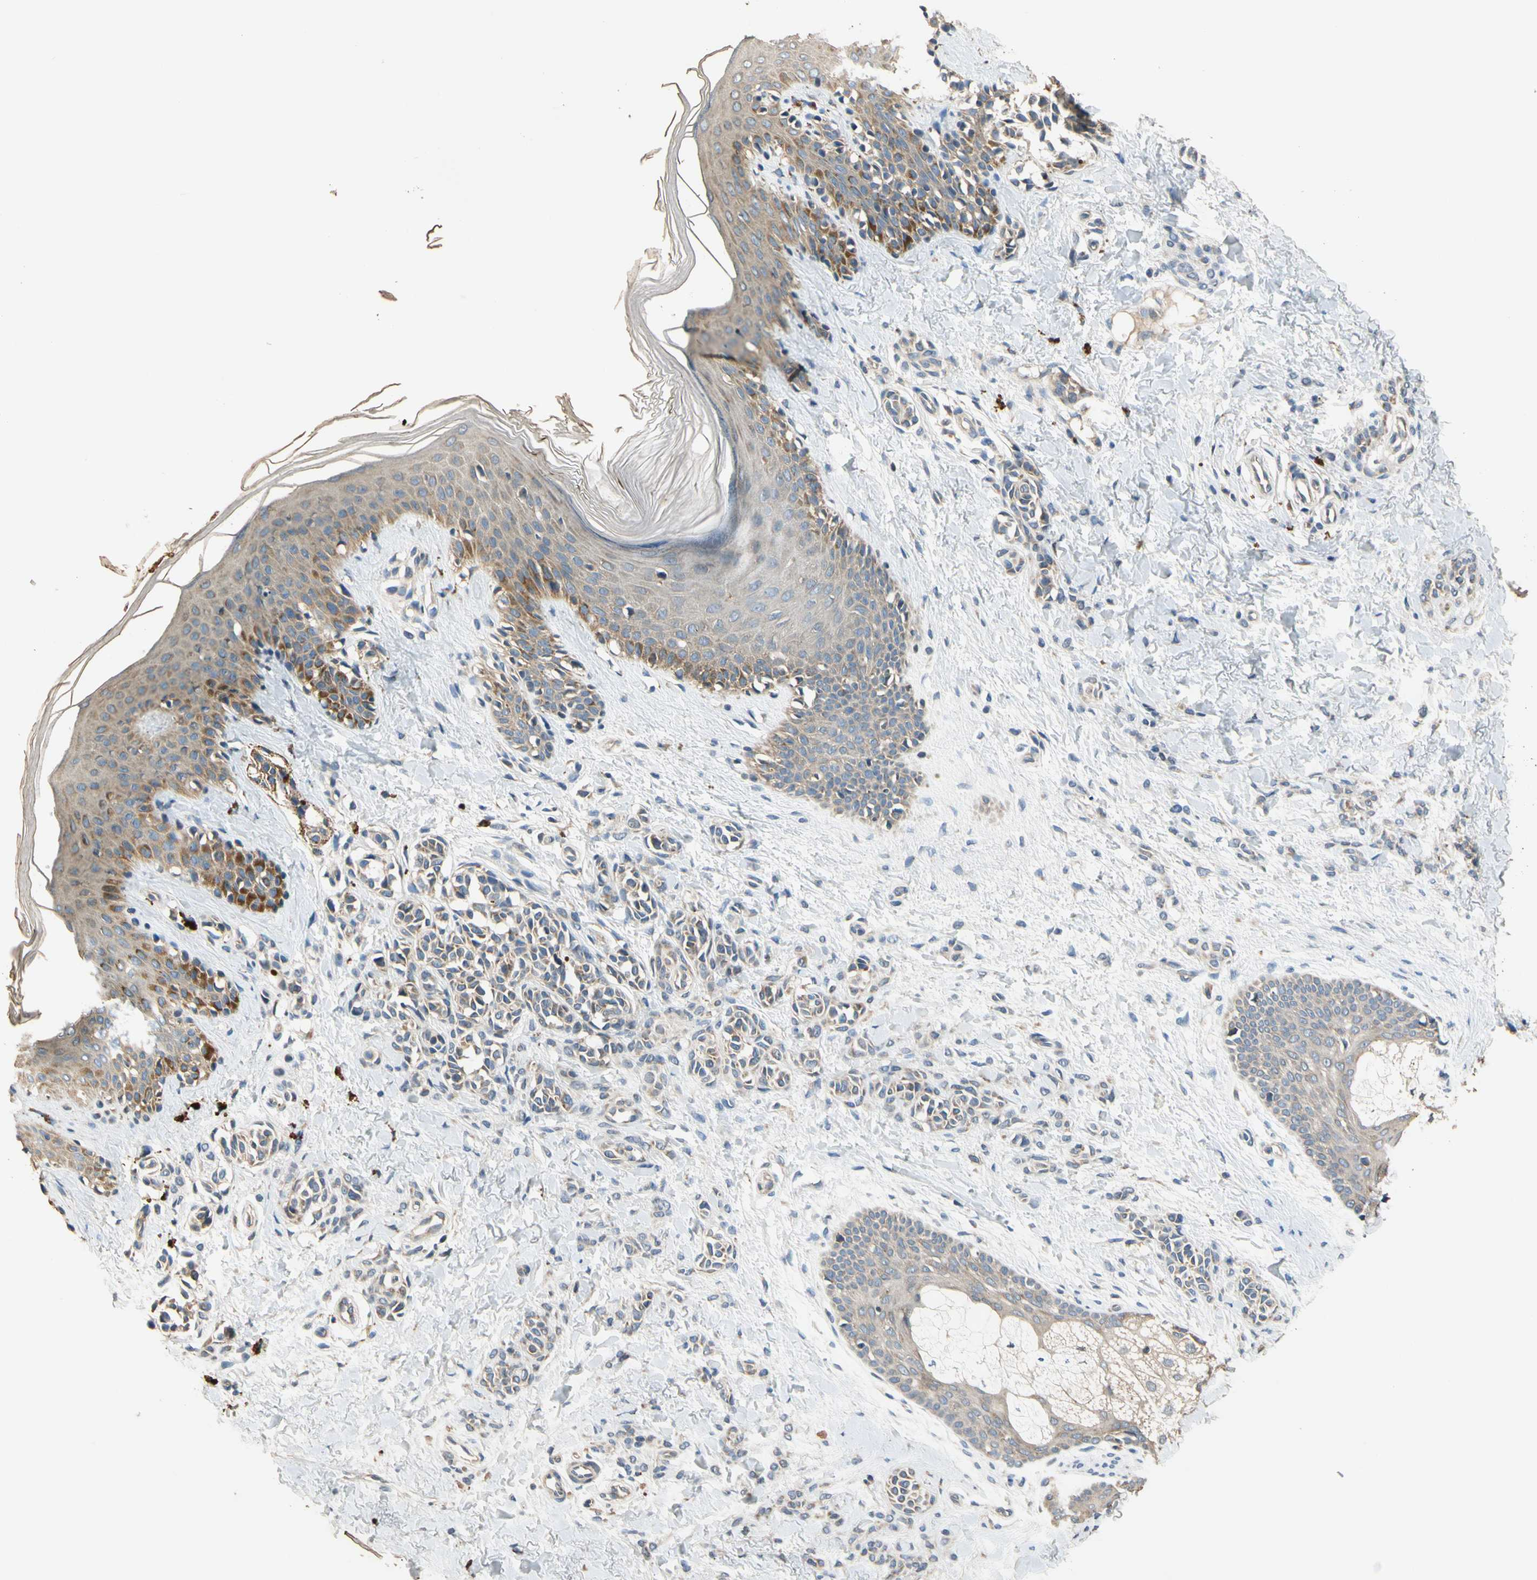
{"staining": {"intensity": "negative", "quantity": "none", "location": "none"}, "tissue": "skin", "cell_type": "Fibroblasts", "image_type": "normal", "snomed": [{"axis": "morphology", "description": "Normal tissue, NOS"}, {"axis": "topography", "description": "Skin"}], "caption": "Immunohistochemistry micrograph of normal skin stained for a protein (brown), which reveals no positivity in fibroblasts.", "gene": "ALKBH3", "patient": {"sex": "male", "age": 16}}